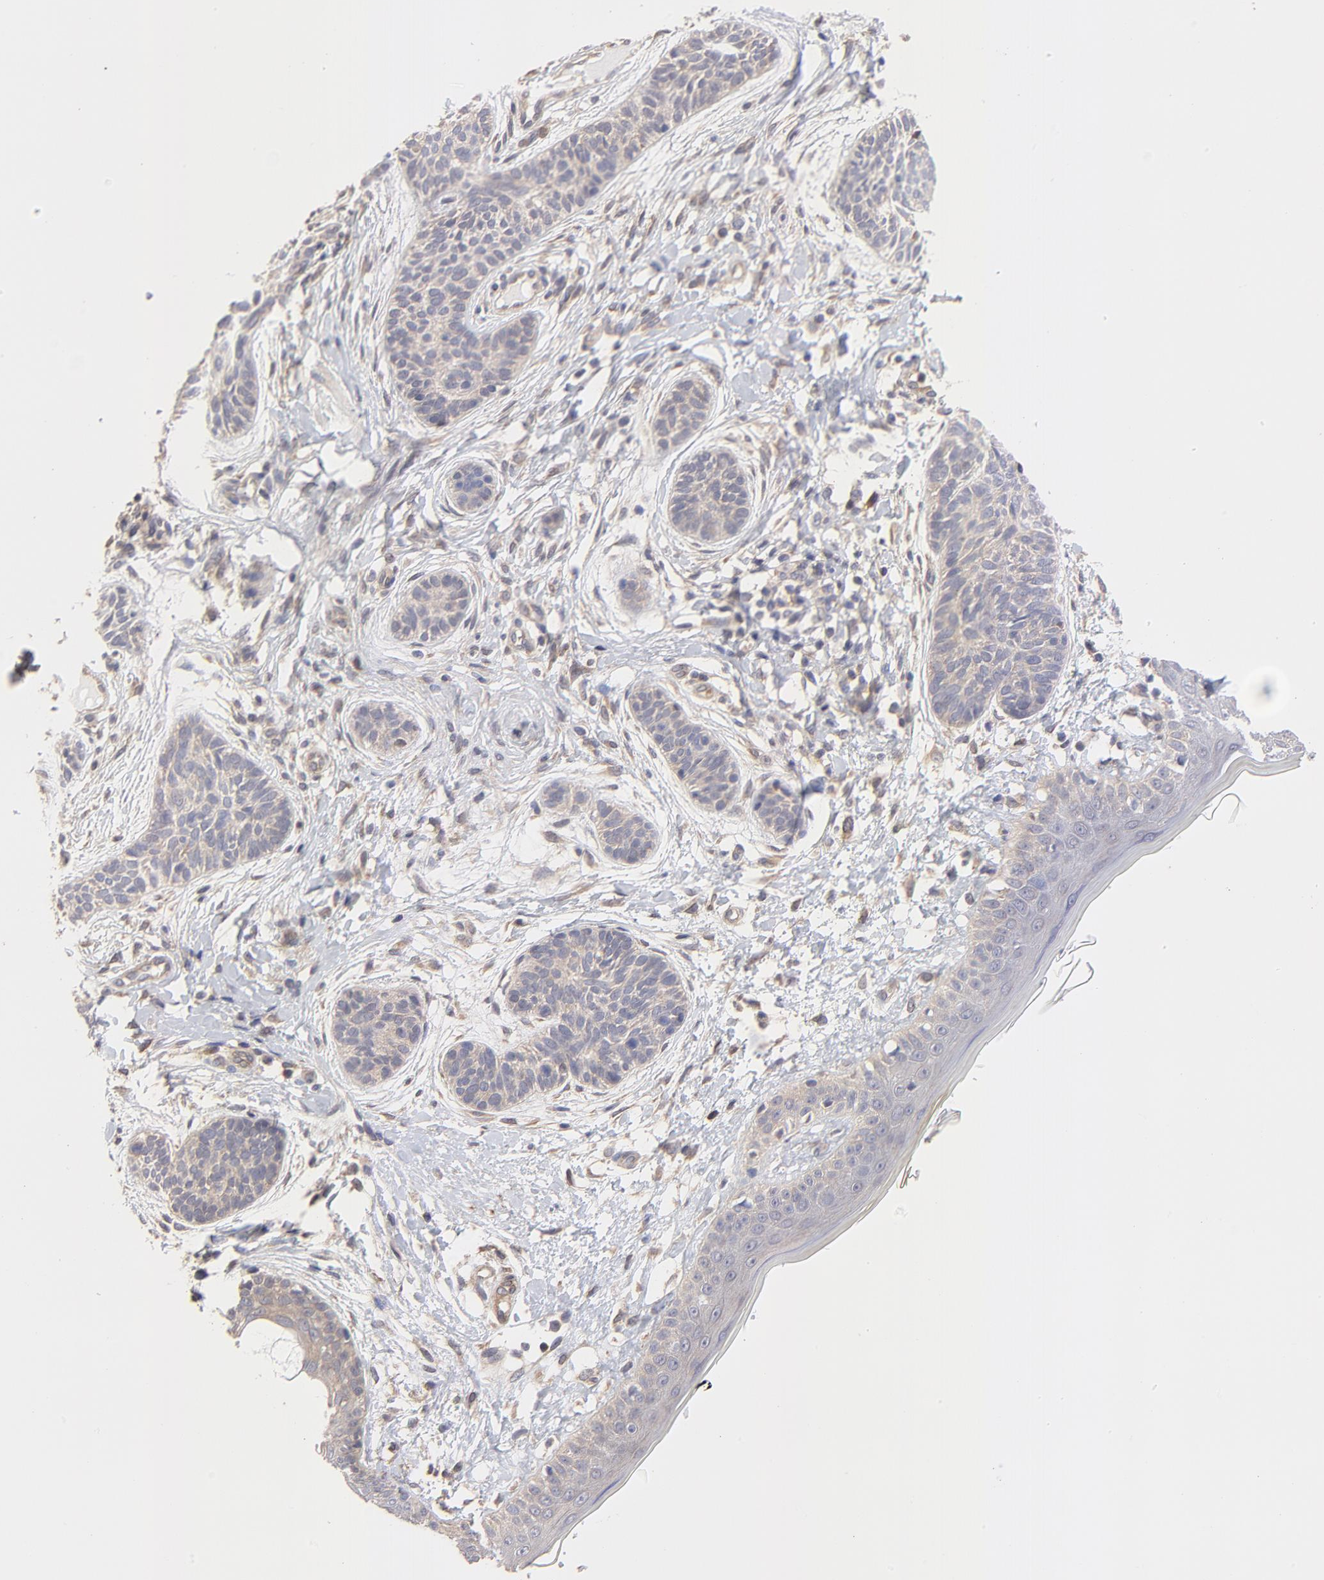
{"staining": {"intensity": "weak", "quantity": ">75%", "location": "cytoplasmic/membranous"}, "tissue": "skin cancer", "cell_type": "Tumor cells", "image_type": "cancer", "snomed": [{"axis": "morphology", "description": "Normal tissue, NOS"}, {"axis": "morphology", "description": "Basal cell carcinoma"}, {"axis": "topography", "description": "Skin"}], "caption": "Skin cancer (basal cell carcinoma) stained for a protein reveals weak cytoplasmic/membranous positivity in tumor cells. Using DAB (brown) and hematoxylin (blue) stains, captured at high magnification using brightfield microscopy.", "gene": "PCMT1", "patient": {"sex": "male", "age": 63}}